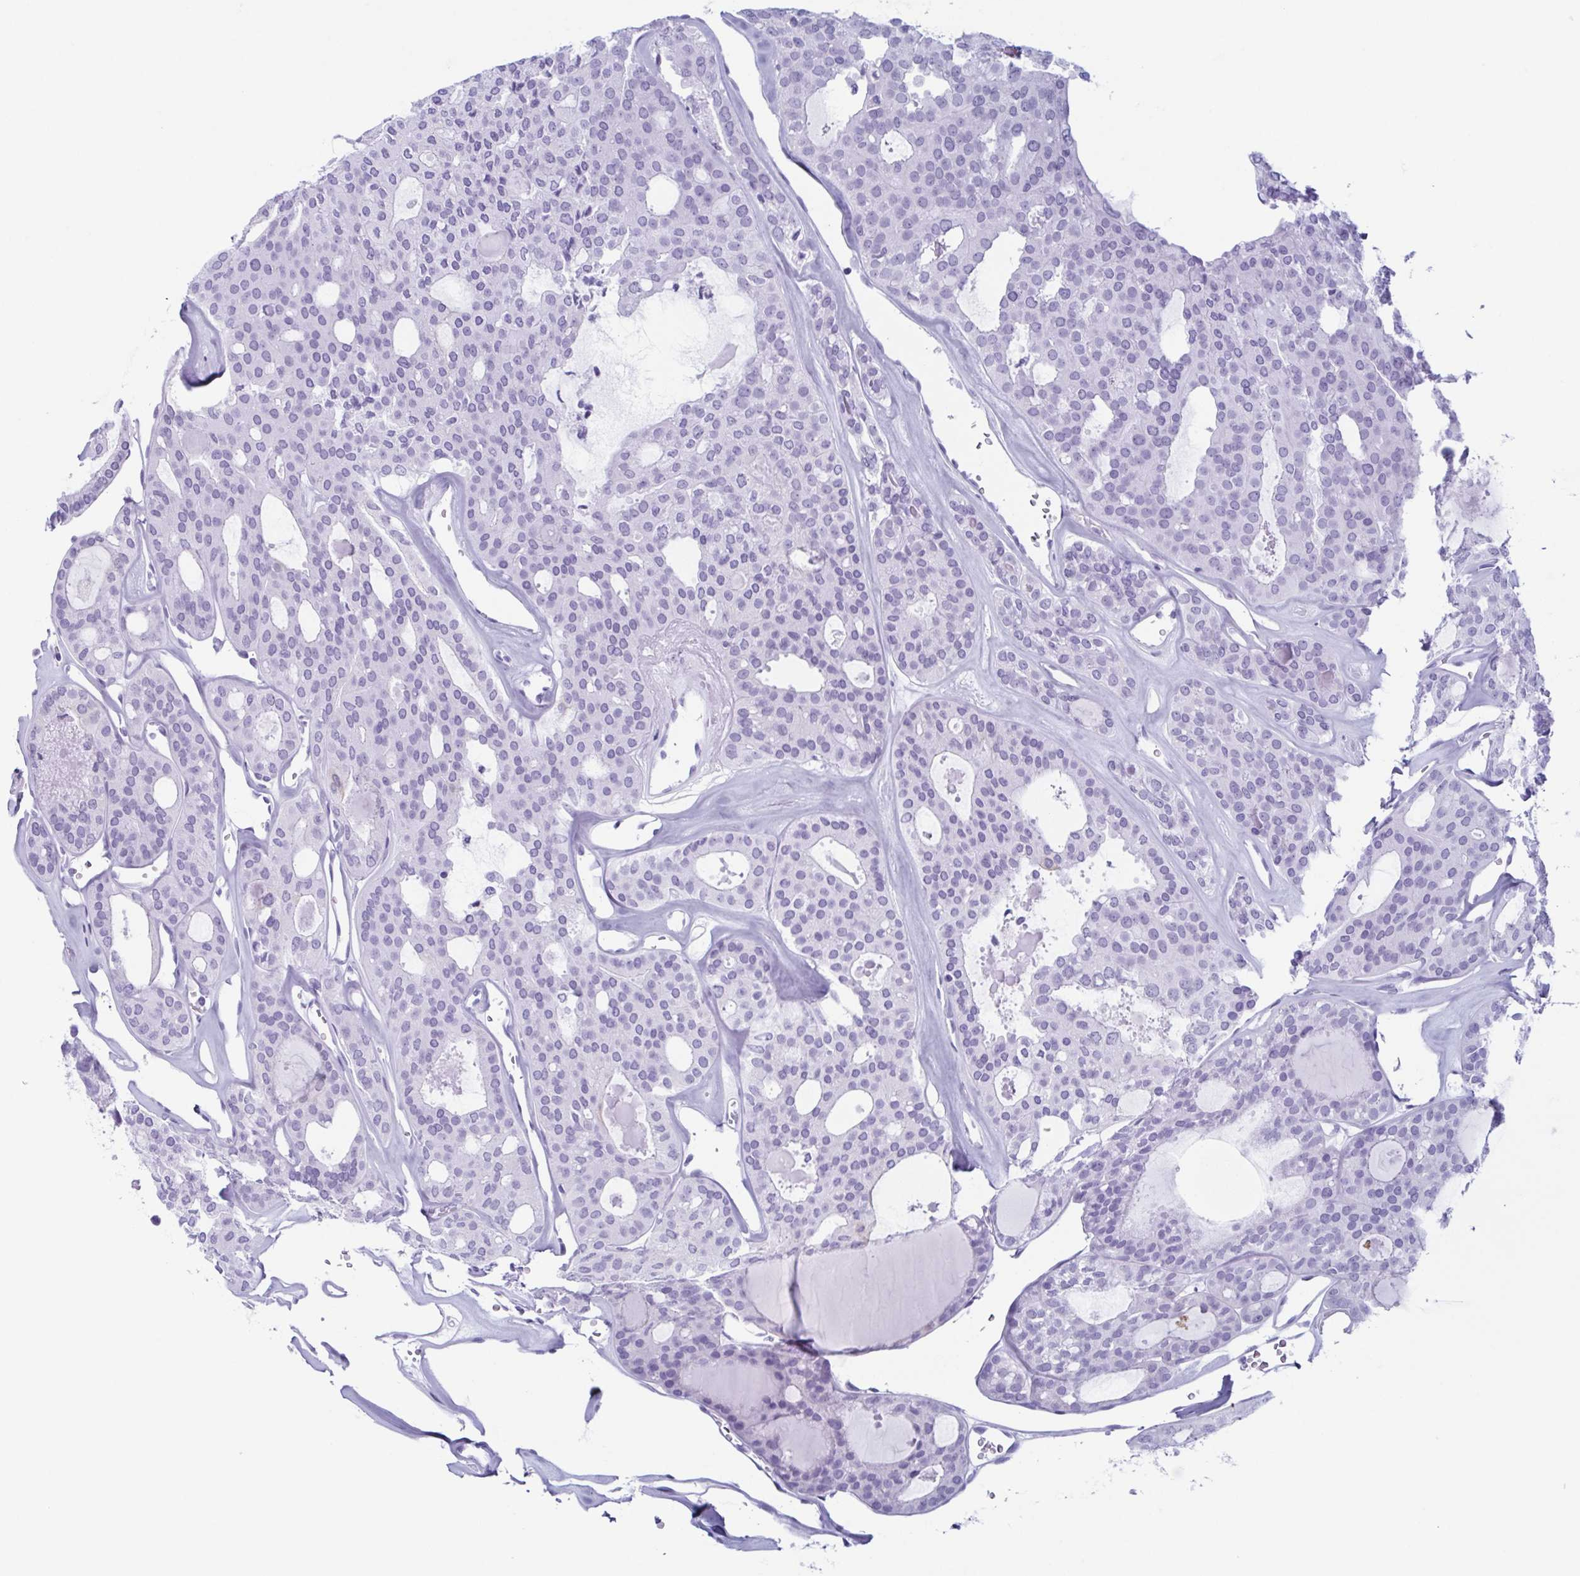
{"staining": {"intensity": "negative", "quantity": "none", "location": "none"}, "tissue": "thyroid cancer", "cell_type": "Tumor cells", "image_type": "cancer", "snomed": [{"axis": "morphology", "description": "Follicular adenoma carcinoma, NOS"}, {"axis": "topography", "description": "Thyroid gland"}], "caption": "The image exhibits no significant staining in tumor cells of thyroid follicular adenoma carcinoma.", "gene": "ENKUR", "patient": {"sex": "male", "age": 75}}